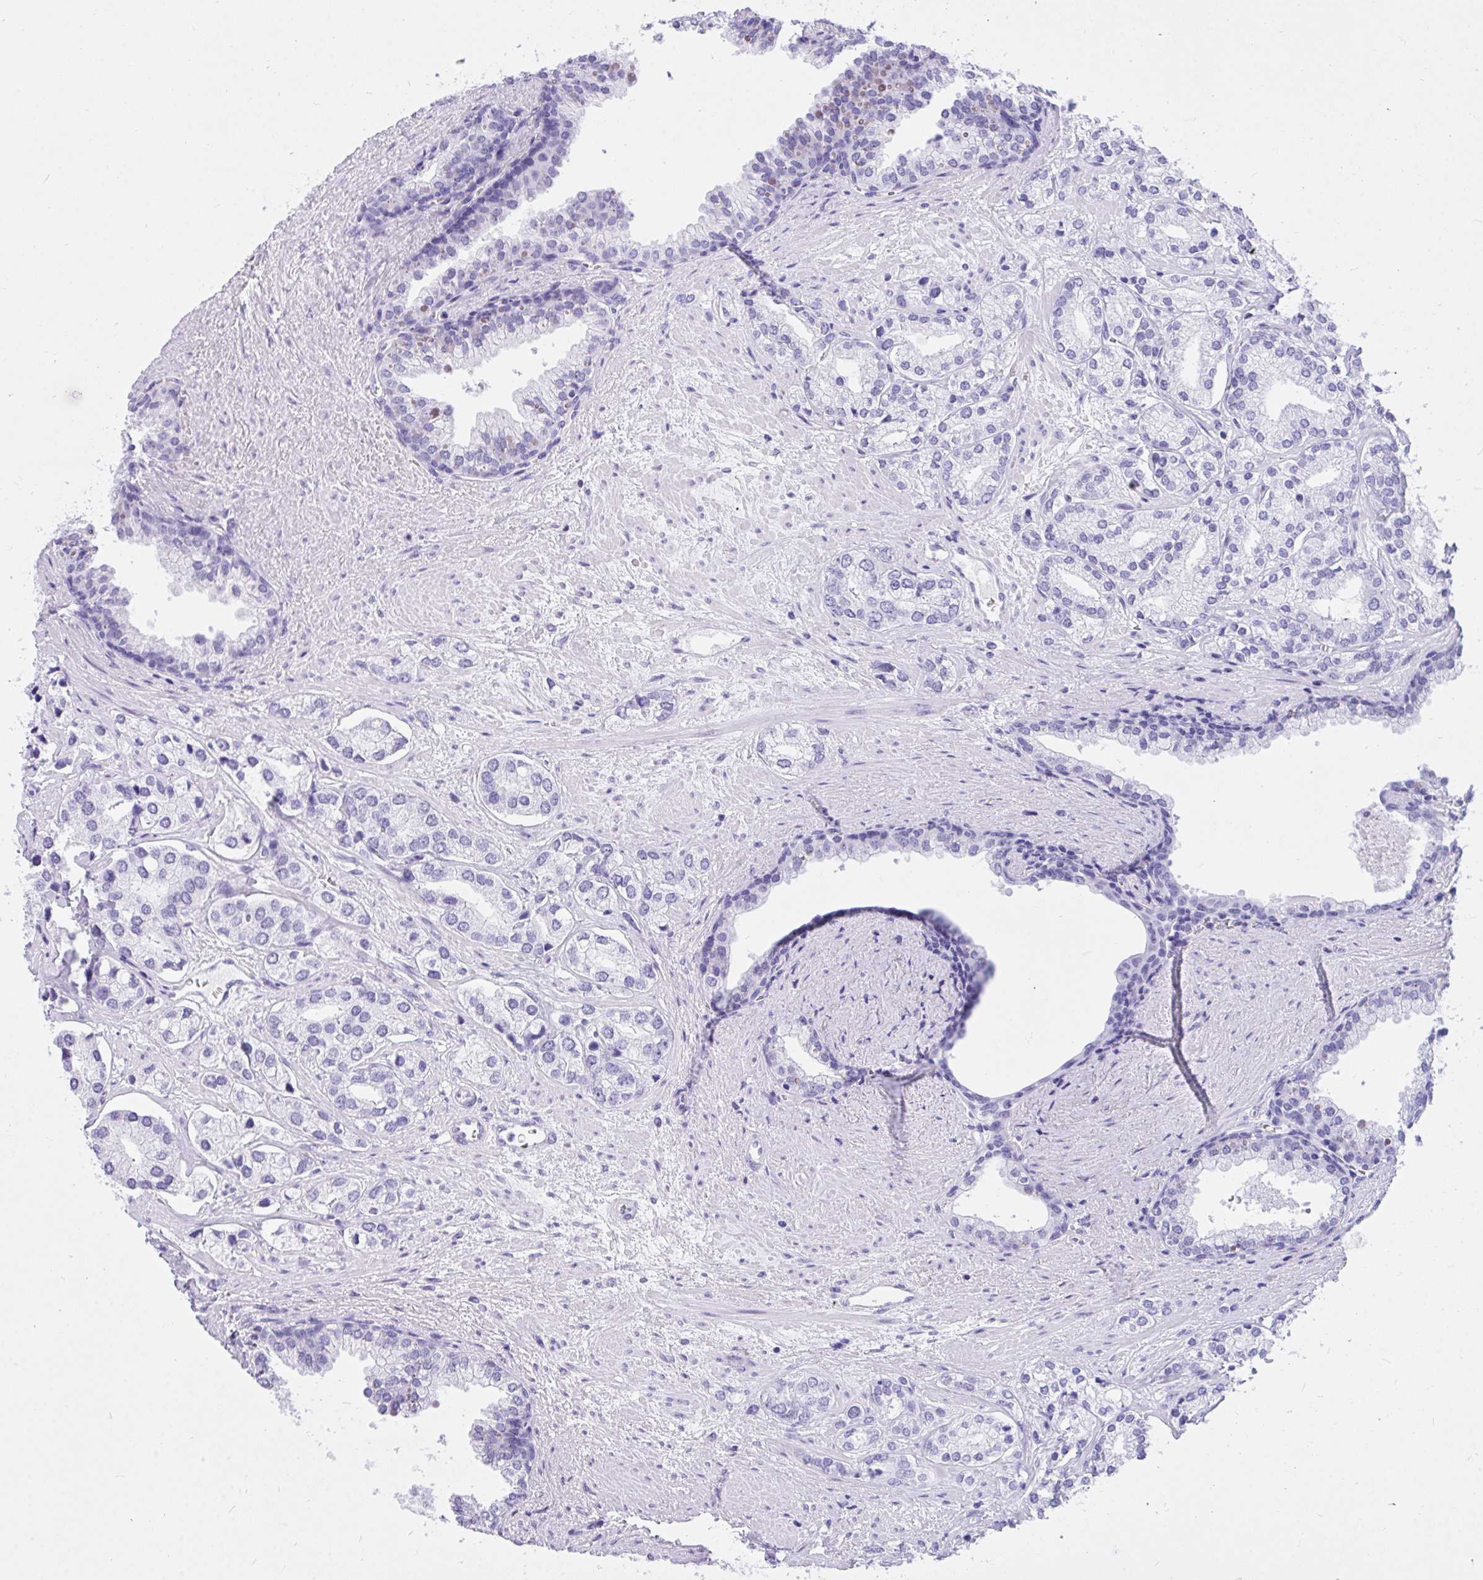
{"staining": {"intensity": "negative", "quantity": "none", "location": "none"}, "tissue": "prostate cancer", "cell_type": "Tumor cells", "image_type": "cancer", "snomed": [{"axis": "morphology", "description": "Adenocarcinoma, High grade"}, {"axis": "topography", "description": "Prostate"}], "caption": "There is no significant expression in tumor cells of high-grade adenocarcinoma (prostate).", "gene": "TLN2", "patient": {"sex": "male", "age": 58}}